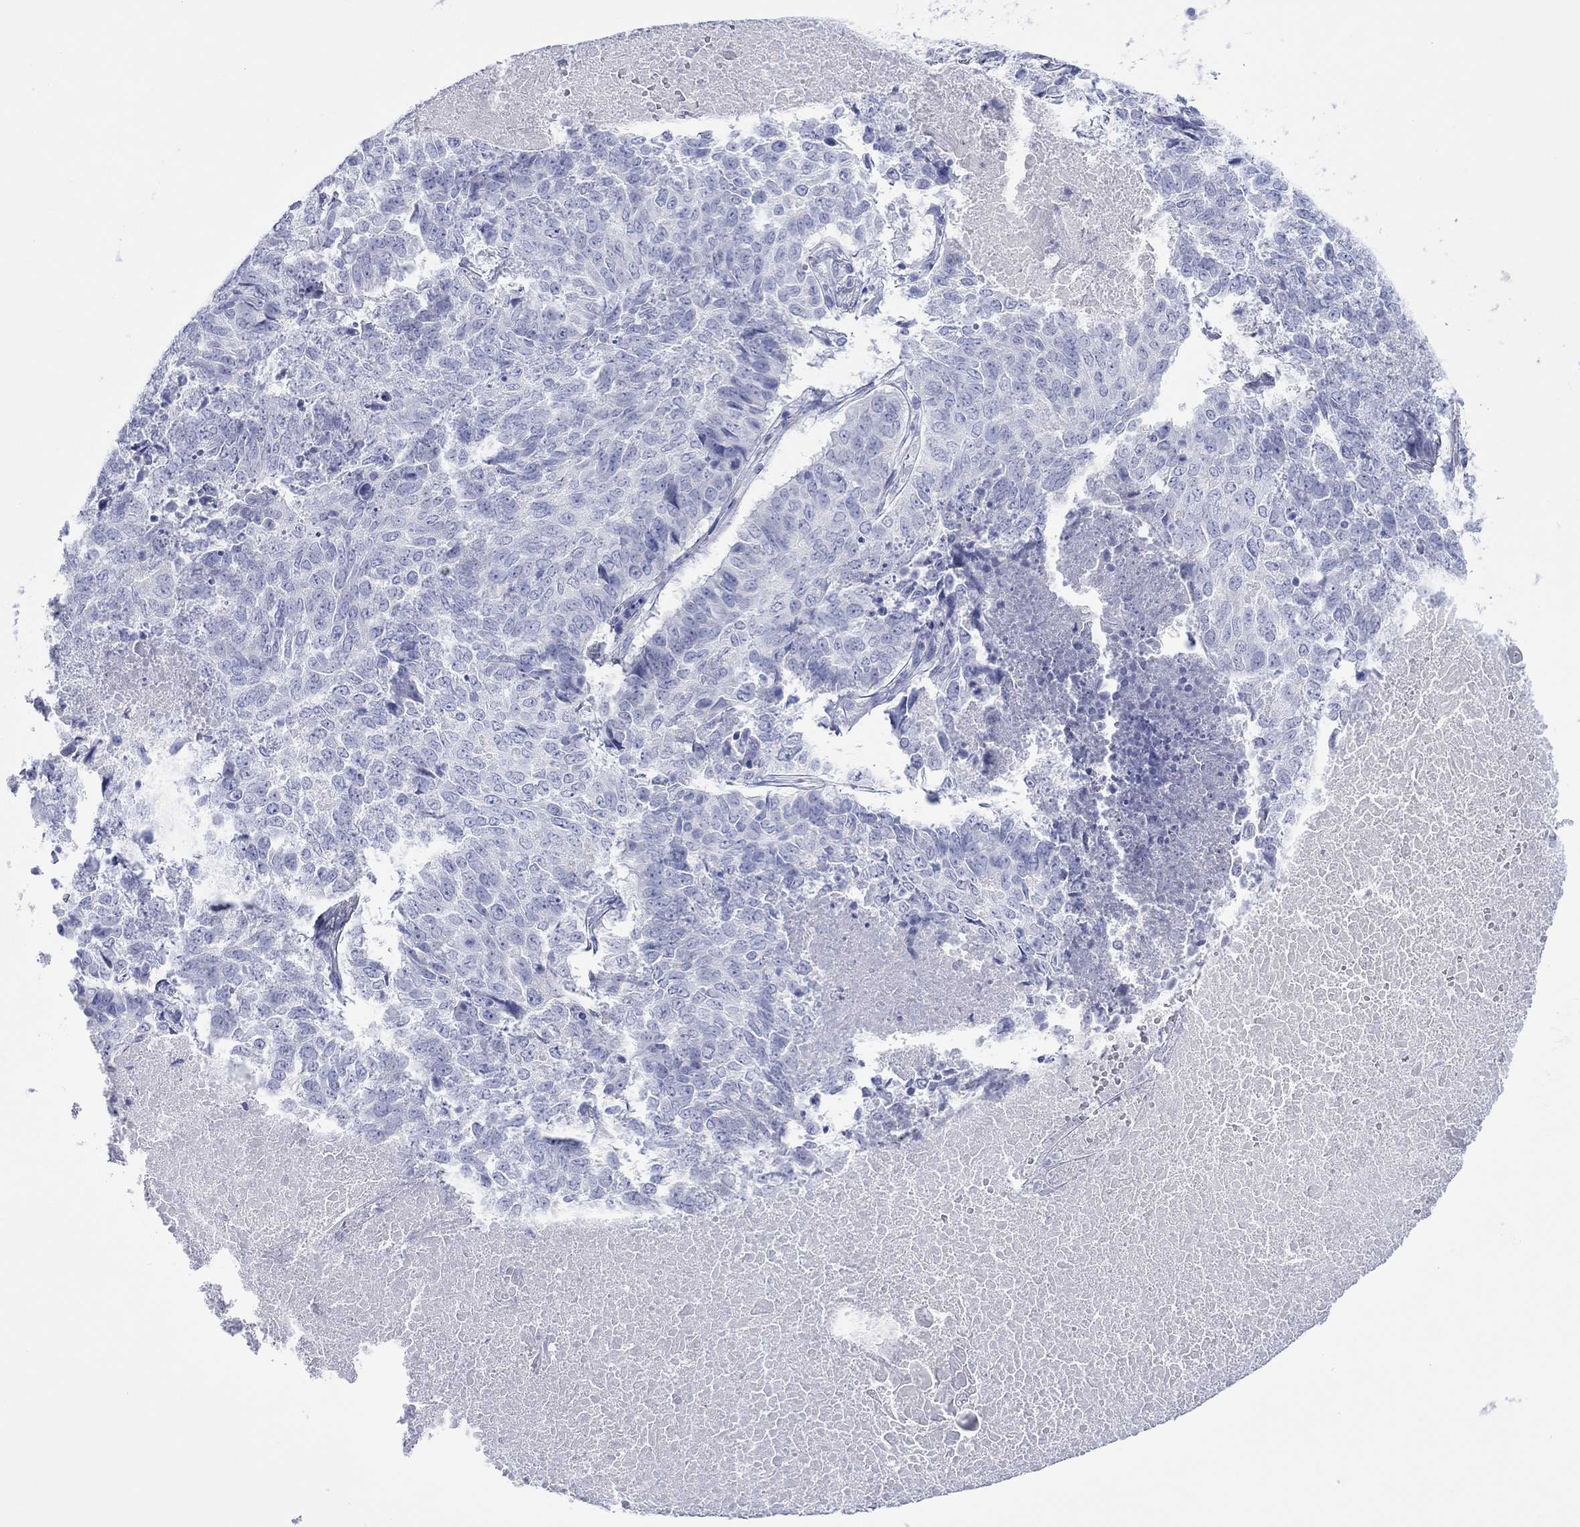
{"staining": {"intensity": "negative", "quantity": "none", "location": "none"}, "tissue": "lung cancer", "cell_type": "Tumor cells", "image_type": "cancer", "snomed": [{"axis": "morphology", "description": "Squamous cell carcinoma, NOS"}, {"axis": "topography", "description": "Lung"}], "caption": "Micrograph shows no protein staining in tumor cells of lung squamous cell carcinoma tissue.", "gene": "MLANA", "patient": {"sex": "male", "age": 64}}